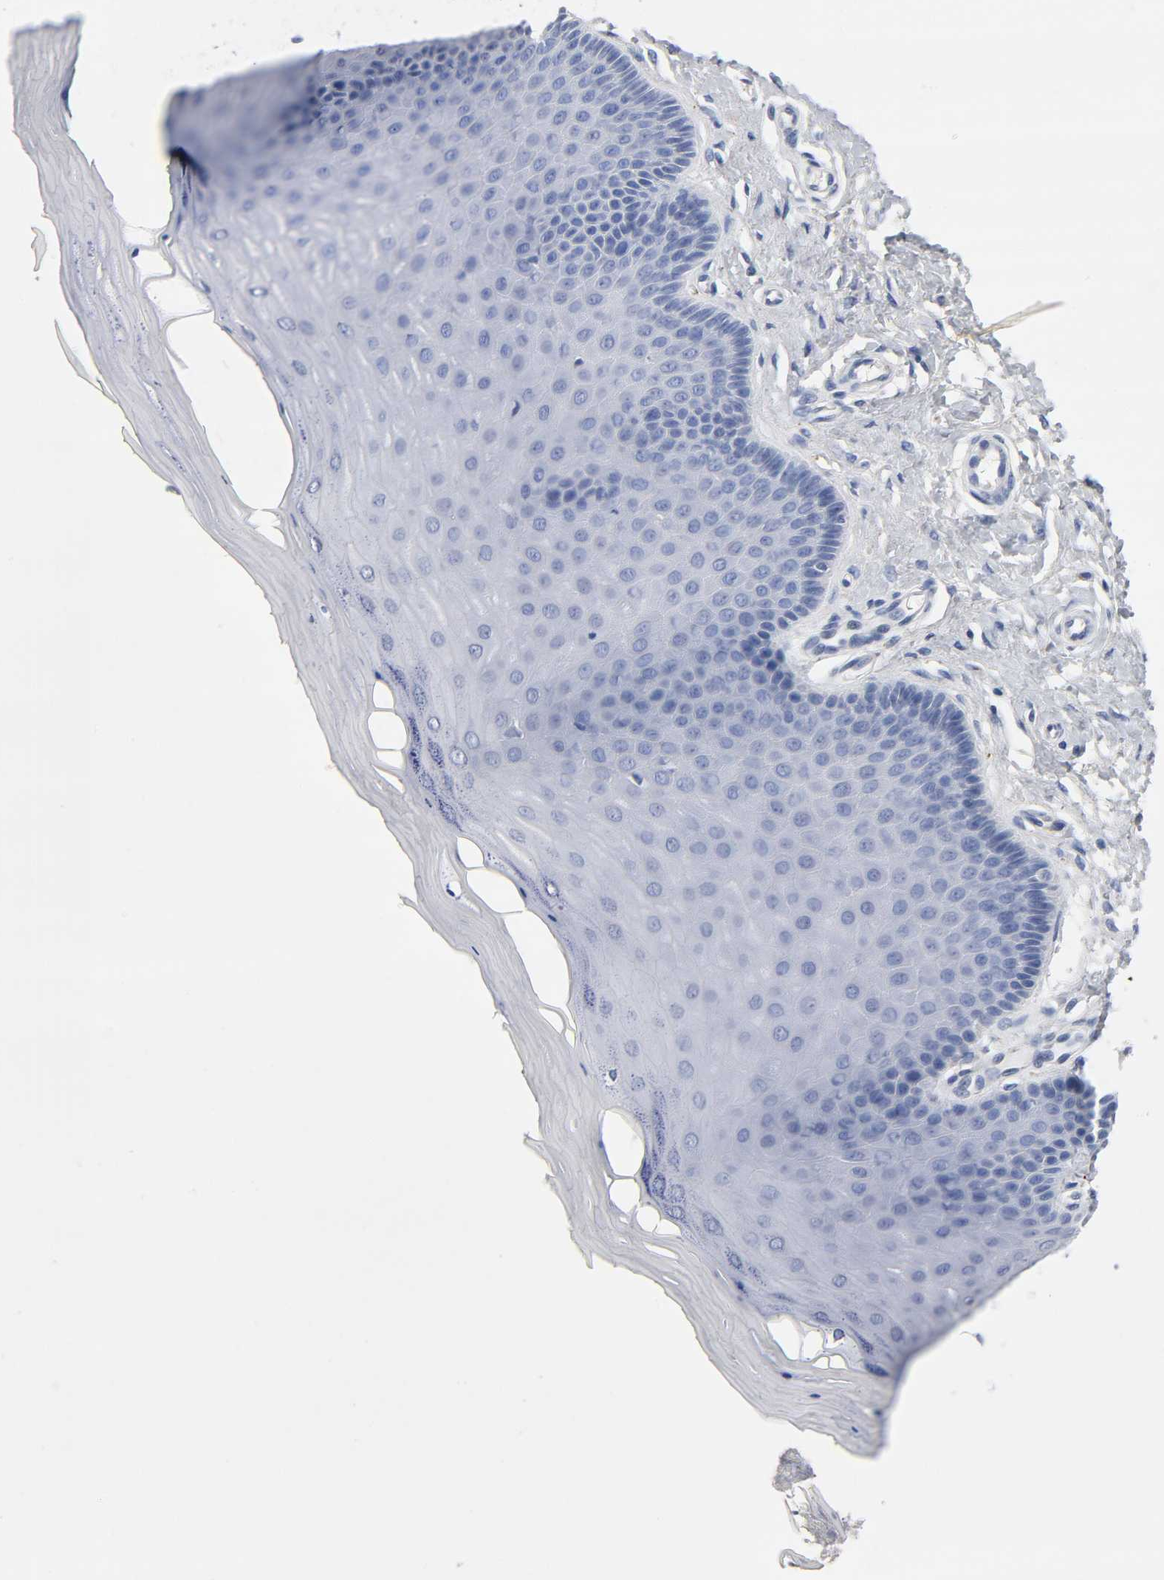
{"staining": {"intensity": "weak", "quantity": "<25%", "location": "cytoplasmic/membranous"}, "tissue": "cervix", "cell_type": "Glandular cells", "image_type": "normal", "snomed": [{"axis": "morphology", "description": "Normal tissue, NOS"}, {"axis": "topography", "description": "Cervix"}], "caption": "High power microscopy micrograph of an immunohistochemistry photomicrograph of unremarkable cervix, revealing no significant expression in glandular cells.", "gene": "PLP1", "patient": {"sex": "female", "age": 55}}